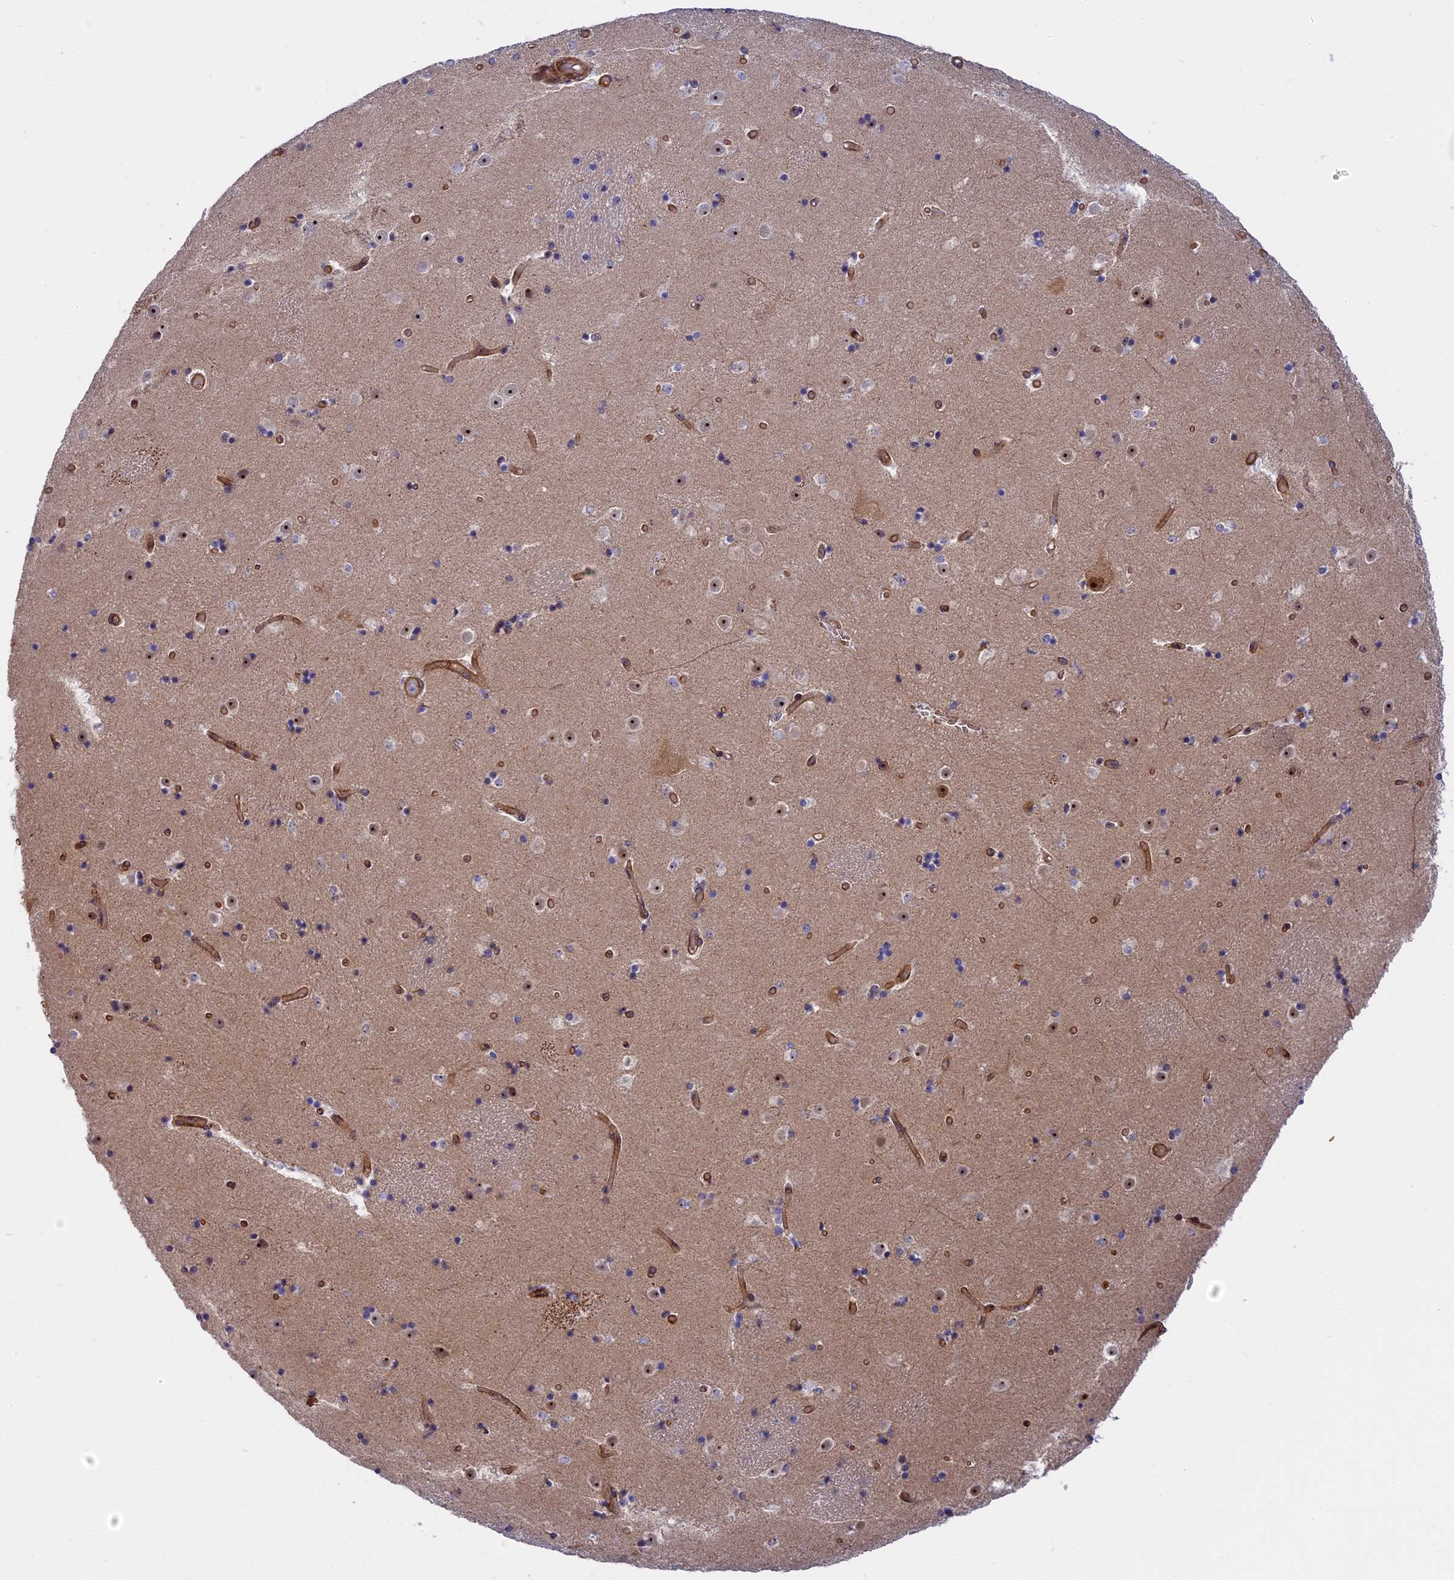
{"staining": {"intensity": "negative", "quantity": "none", "location": "none"}, "tissue": "caudate", "cell_type": "Glial cells", "image_type": "normal", "snomed": [{"axis": "morphology", "description": "Normal tissue, NOS"}, {"axis": "topography", "description": "Lateral ventricle wall"}], "caption": "The image reveals no significant staining in glial cells of caudate.", "gene": "DBNDD1", "patient": {"sex": "female", "age": 52}}